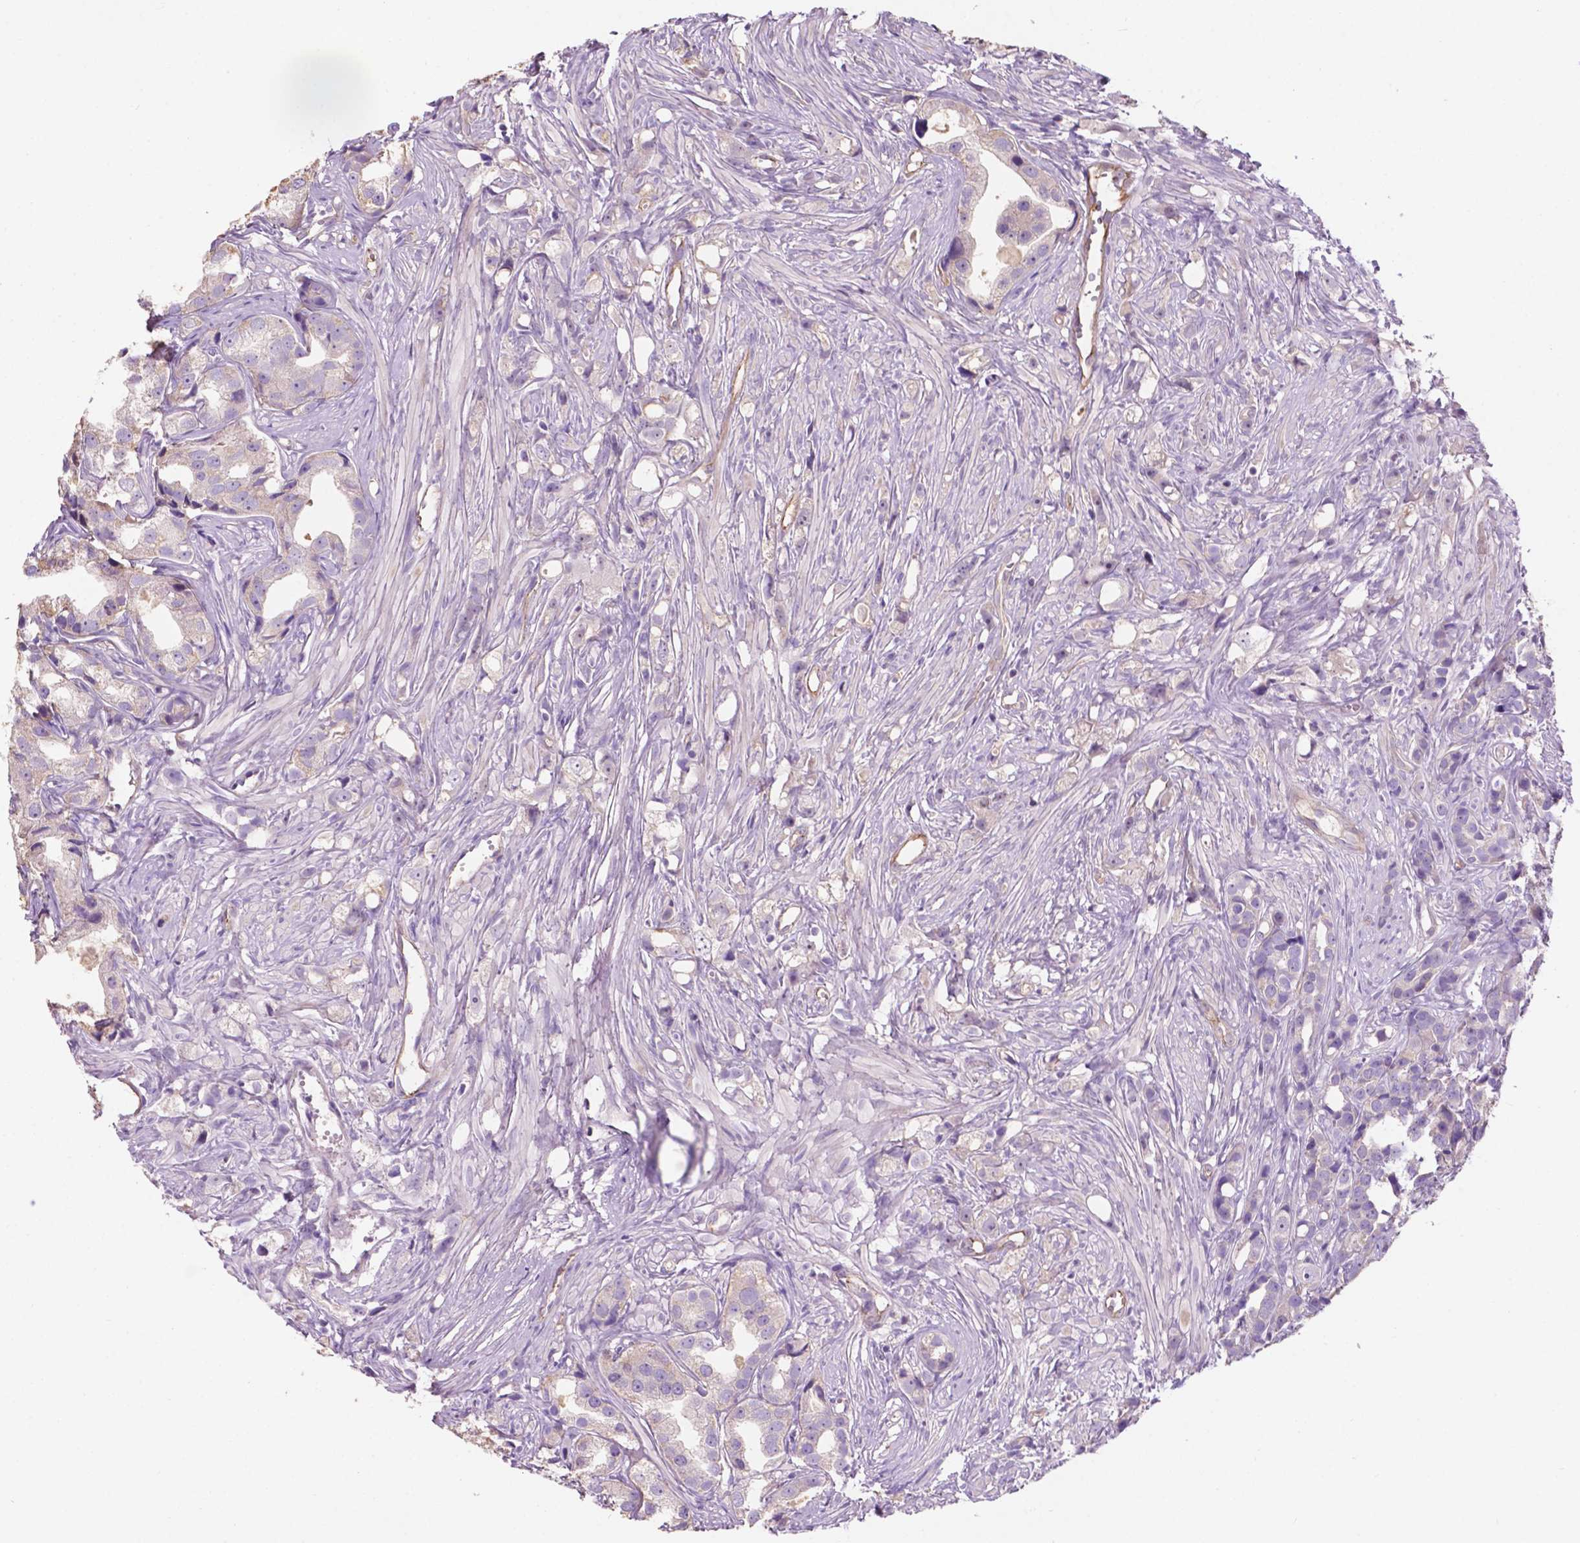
{"staining": {"intensity": "negative", "quantity": "none", "location": "none"}, "tissue": "prostate cancer", "cell_type": "Tumor cells", "image_type": "cancer", "snomed": [{"axis": "morphology", "description": "Adenocarcinoma, High grade"}, {"axis": "topography", "description": "Prostate"}], "caption": "Prostate high-grade adenocarcinoma was stained to show a protein in brown. There is no significant expression in tumor cells. (Stains: DAB (3,3'-diaminobenzidine) IHC with hematoxylin counter stain, Microscopy: brightfield microscopy at high magnification).", "gene": "ARL5C", "patient": {"sex": "male", "age": 75}}